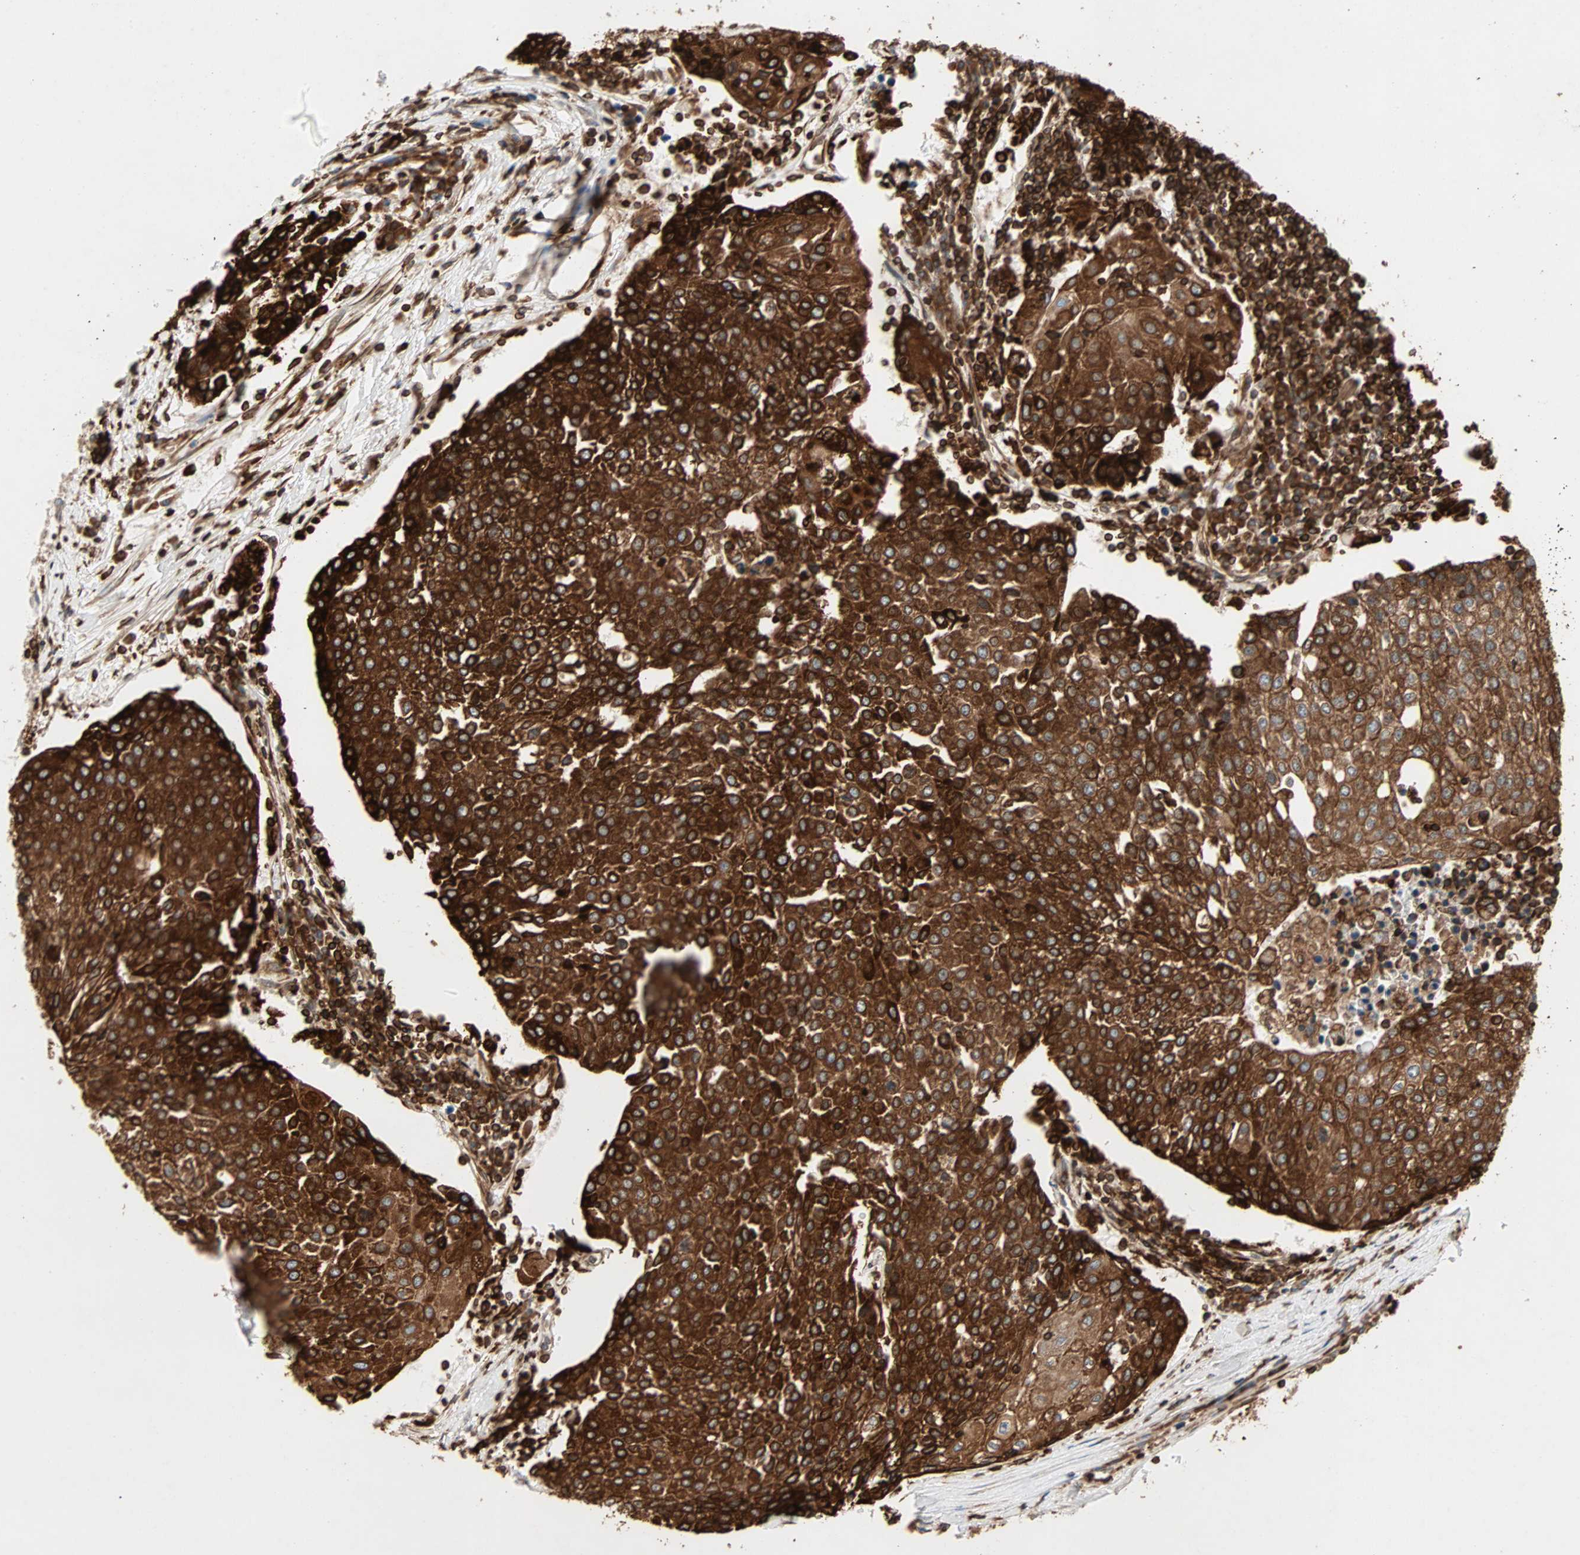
{"staining": {"intensity": "strong", "quantity": ">75%", "location": "cytoplasmic/membranous"}, "tissue": "urothelial cancer", "cell_type": "Tumor cells", "image_type": "cancer", "snomed": [{"axis": "morphology", "description": "Urothelial carcinoma, High grade"}, {"axis": "topography", "description": "Urinary bladder"}], "caption": "A brown stain labels strong cytoplasmic/membranous positivity of a protein in human urothelial carcinoma (high-grade) tumor cells. (DAB IHC, brown staining for protein, blue staining for nuclei).", "gene": "TAPBP", "patient": {"sex": "female", "age": 85}}